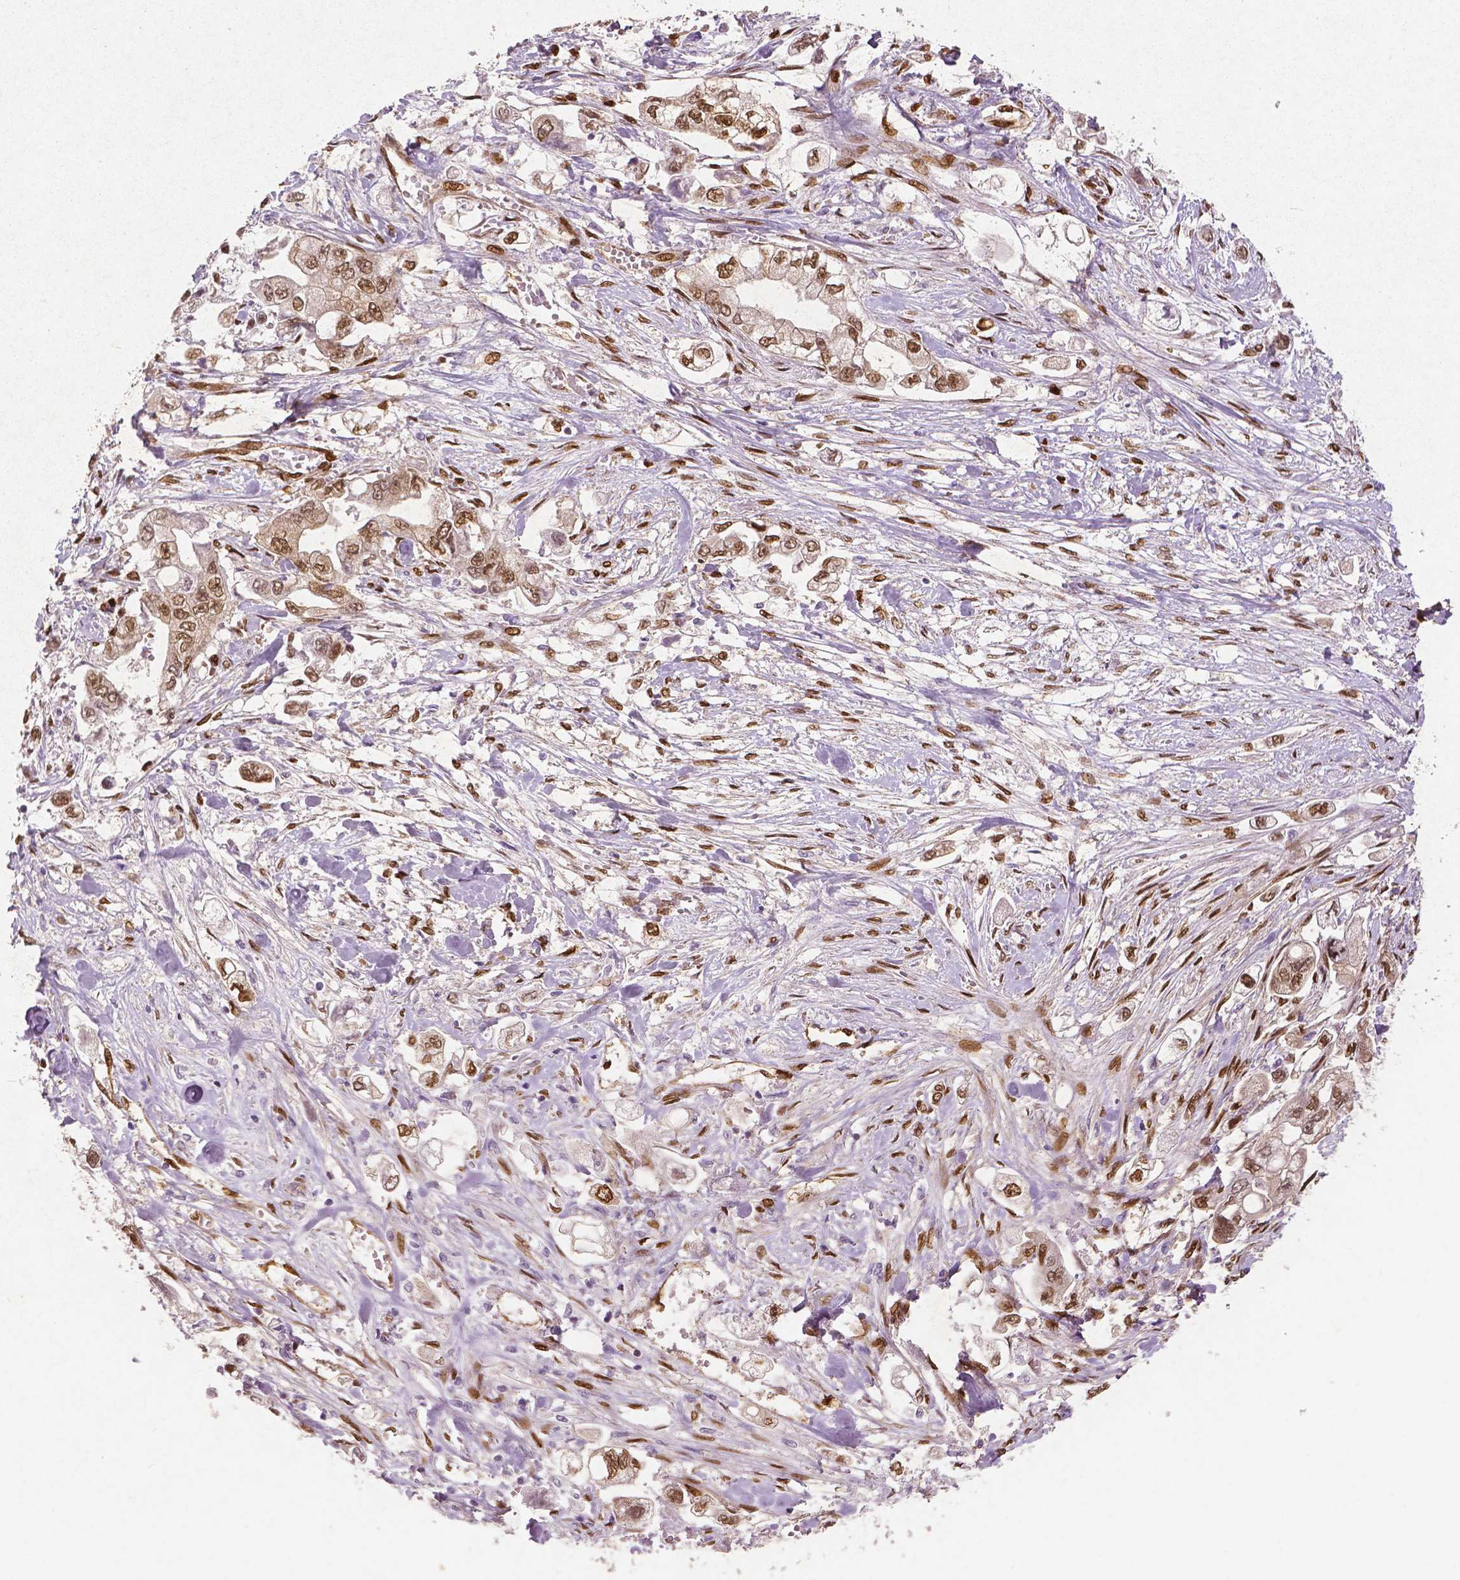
{"staining": {"intensity": "moderate", "quantity": ">75%", "location": "cytoplasmic/membranous,nuclear"}, "tissue": "stomach cancer", "cell_type": "Tumor cells", "image_type": "cancer", "snomed": [{"axis": "morphology", "description": "Adenocarcinoma, NOS"}, {"axis": "topography", "description": "Stomach"}], "caption": "Approximately >75% of tumor cells in human adenocarcinoma (stomach) display moderate cytoplasmic/membranous and nuclear protein expression as visualized by brown immunohistochemical staining.", "gene": "WWTR1", "patient": {"sex": "male", "age": 62}}